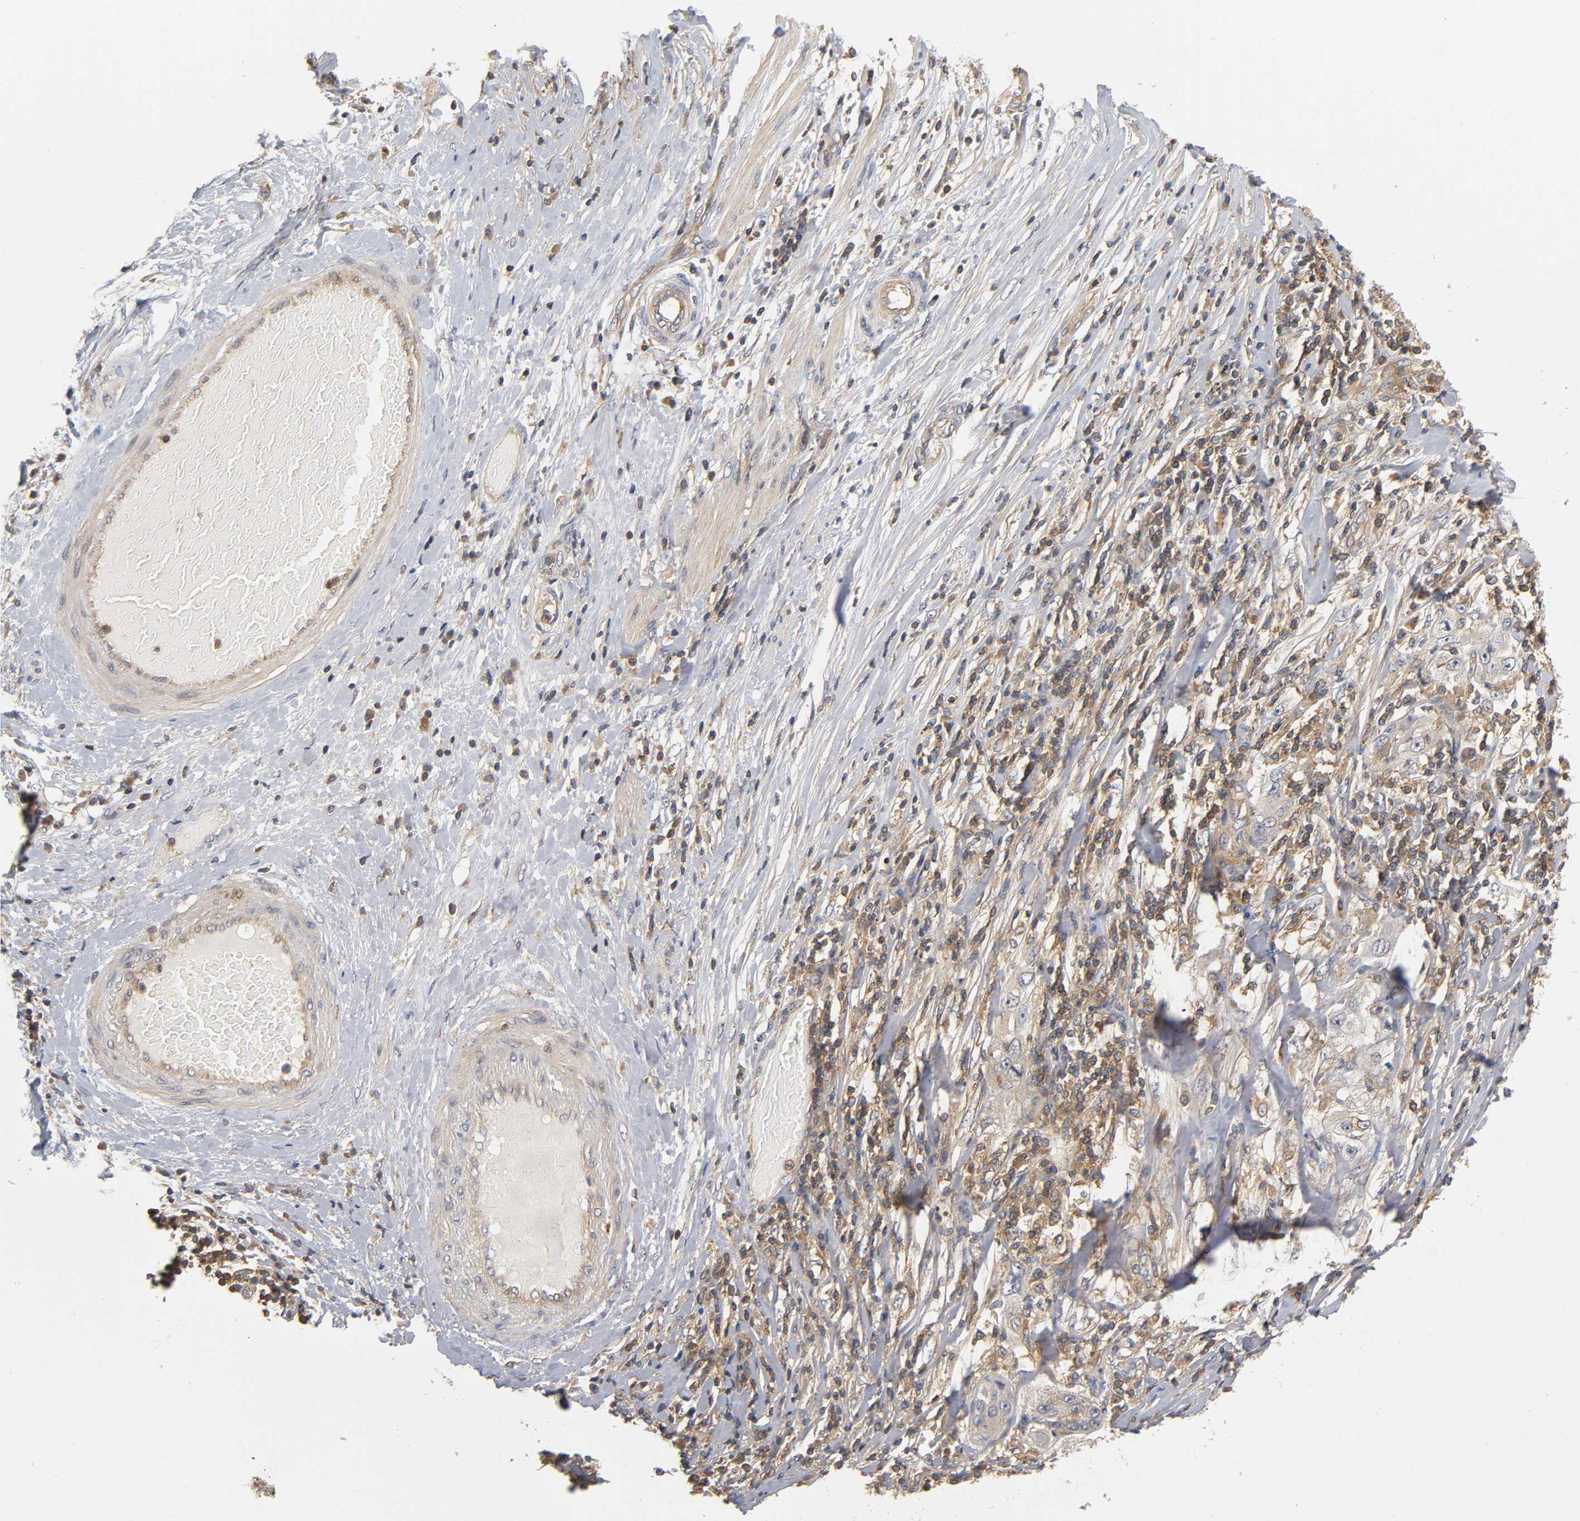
{"staining": {"intensity": "moderate", "quantity": ">75%", "location": "cytoplasmic/membranous"}, "tissue": "lung cancer", "cell_type": "Tumor cells", "image_type": "cancer", "snomed": [{"axis": "morphology", "description": "Inflammation, NOS"}, {"axis": "morphology", "description": "Squamous cell carcinoma, NOS"}, {"axis": "topography", "description": "Lymph node"}, {"axis": "topography", "description": "Soft tissue"}, {"axis": "topography", "description": "Lung"}], "caption": "Immunohistochemical staining of human squamous cell carcinoma (lung) shows medium levels of moderate cytoplasmic/membranous staining in approximately >75% of tumor cells. (DAB (3,3'-diaminobenzidine) IHC, brown staining for protein, blue staining for nuclei).", "gene": "ACTR2", "patient": {"sex": "male", "age": 66}}